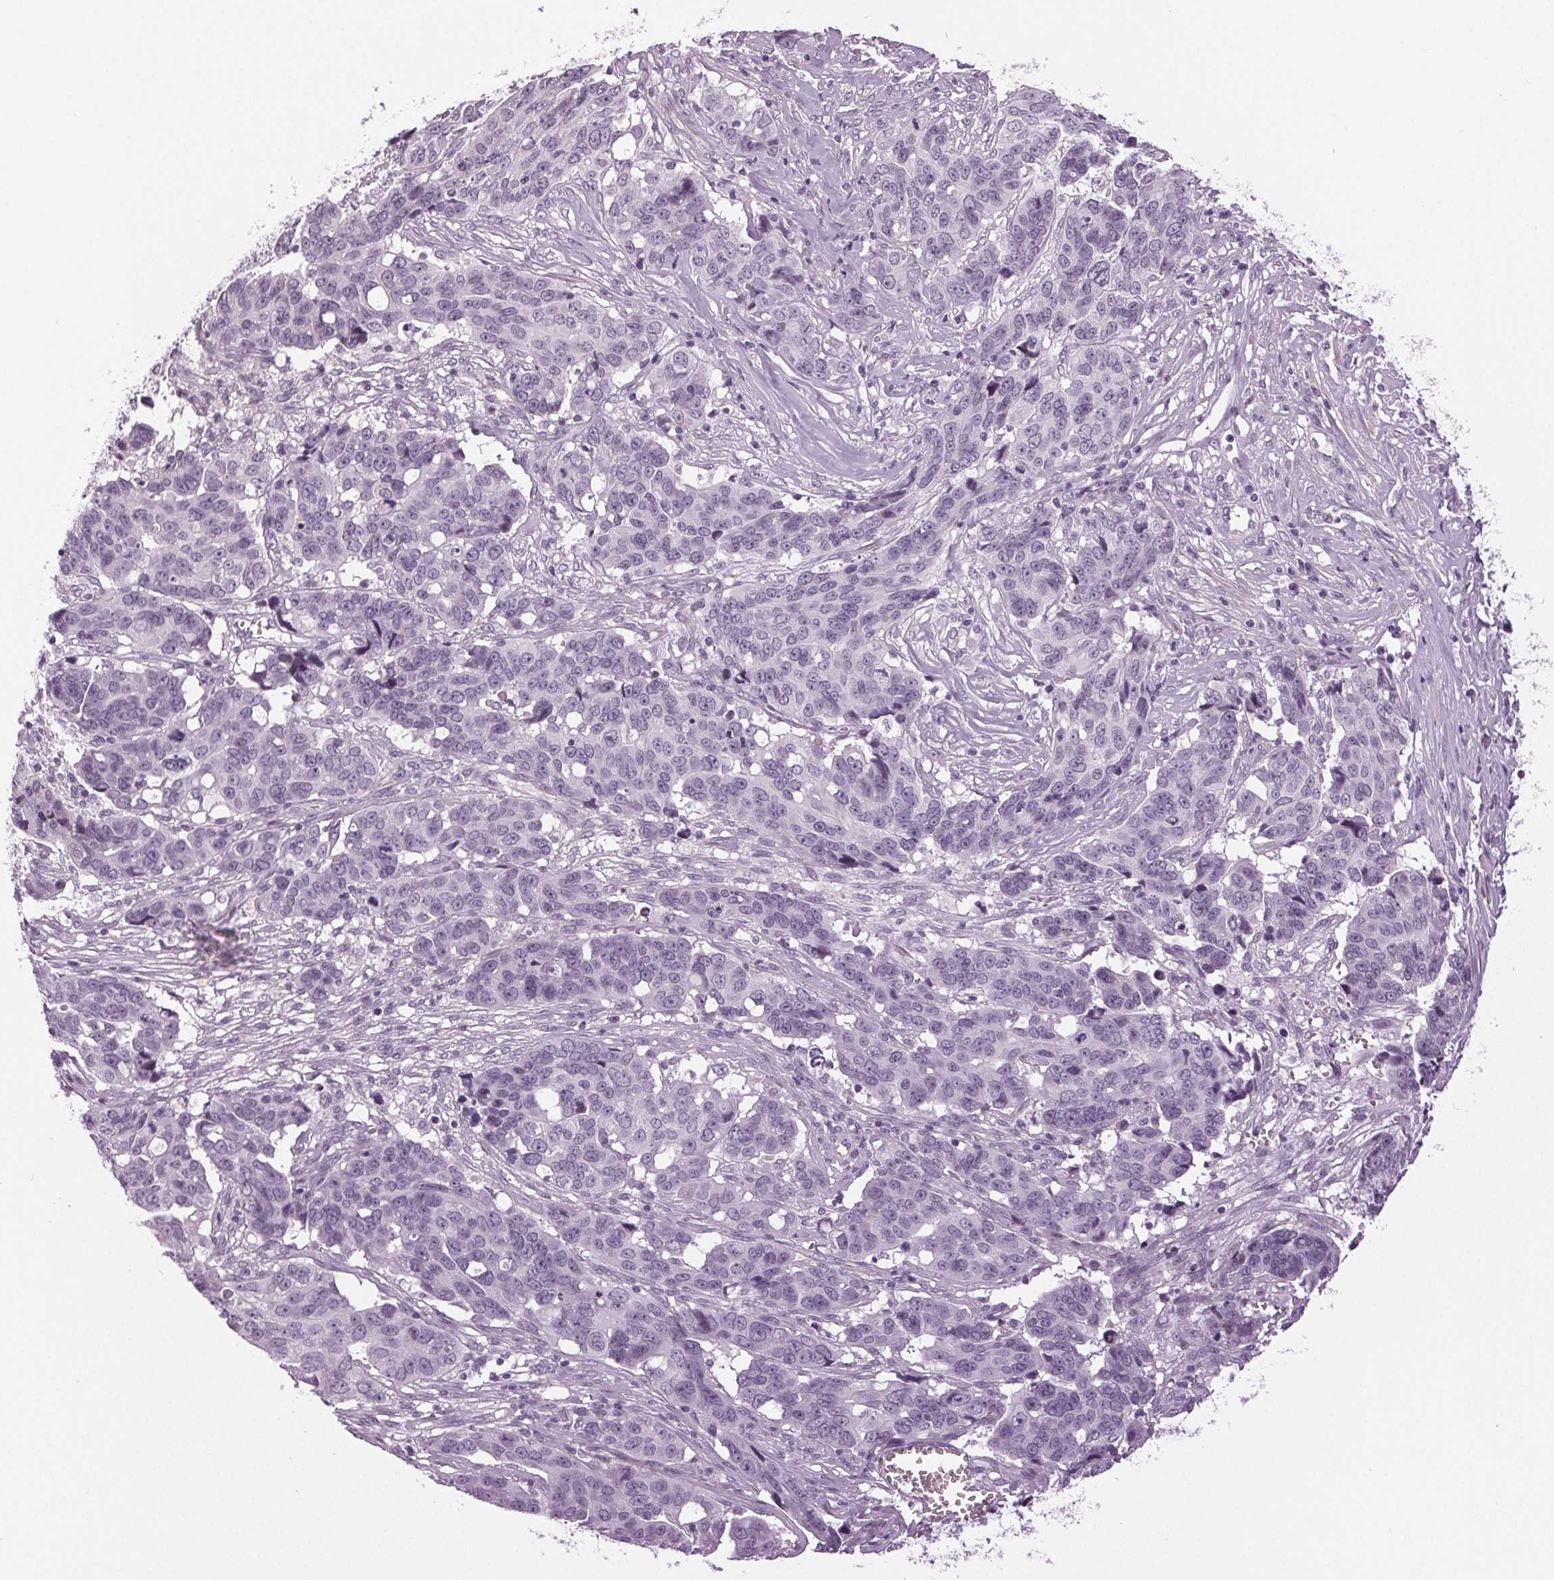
{"staining": {"intensity": "negative", "quantity": "none", "location": "none"}, "tissue": "ovarian cancer", "cell_type": "Tumor cells", "image_type": "cancer", "snomed": [{"axis": "morphology", "description": "Carcinoma, endometroid"}, {"axis": "topography", "description": "Ovary"}], "caption": "High magnification brightfield microscopy of ovarian cancer (endometroid carcinoma) stained with DAB (3,3'-diaminobenzidine) (brown) and counterstained with hematoxylin (blue): tumor cells show no significant expression.", "gene": "DNAH12", "patient": {"sex": "female", "age": 78}}